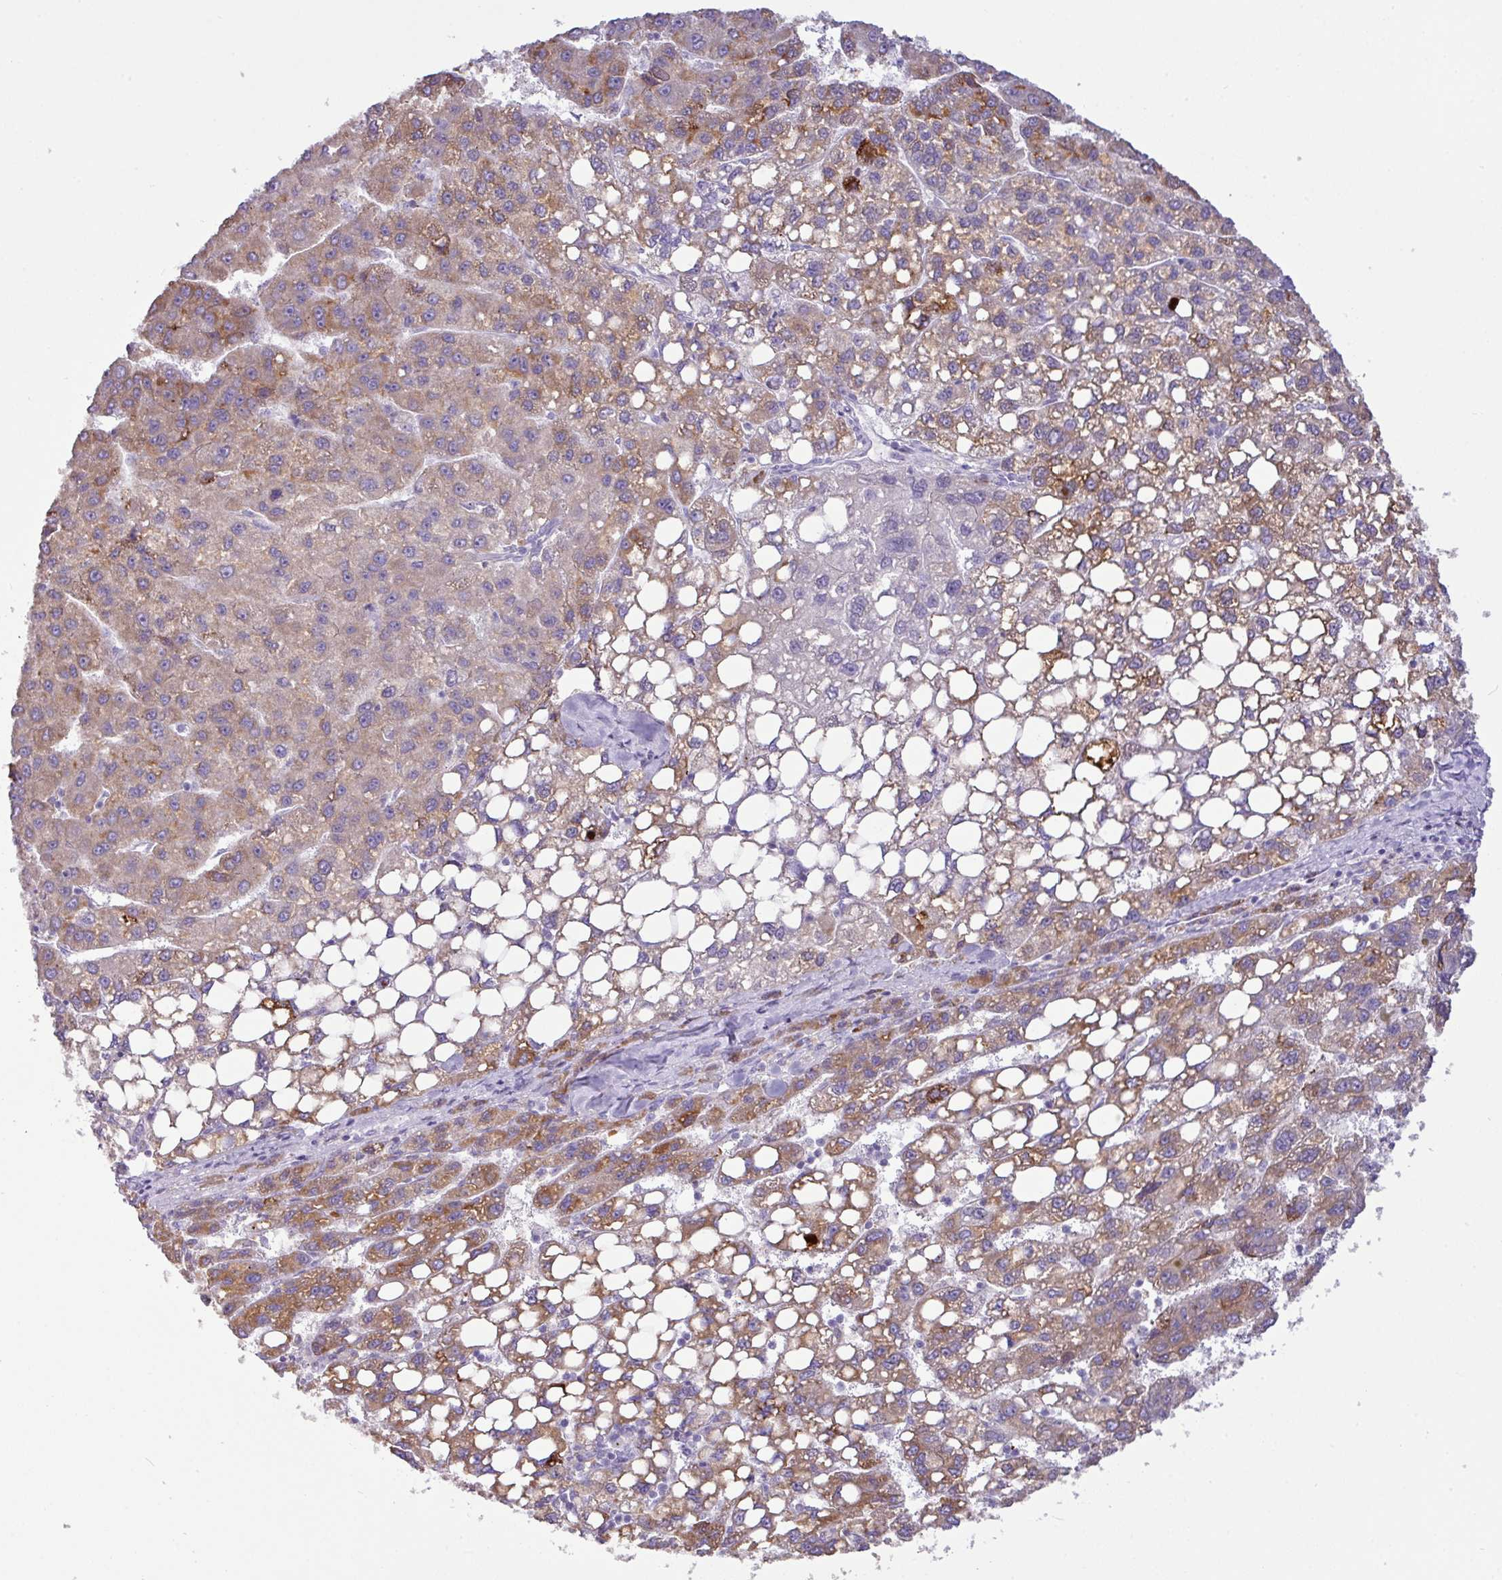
{"staining": {"intensity": "moderate", "quantity": ">75%", "location": "cytoplasmic/membranous"}, "tissue": "liver cancer", "cell_type": "Tumor cells", "image_type": "cancer", "snomed": [{"axis": "morphology", "description": "Carcinoma, Hepatocellular, NOS"}, {"axis": "topography", "description": "Liver"}], "caption": "Tumor cells exhibit medium levels of moderate cytoplasmic/membranous expression in about >75% of cells in liver hepatocellular carcinoma.", "gene": "RGS21", "patient": {"sex": "female", "age": 82}}